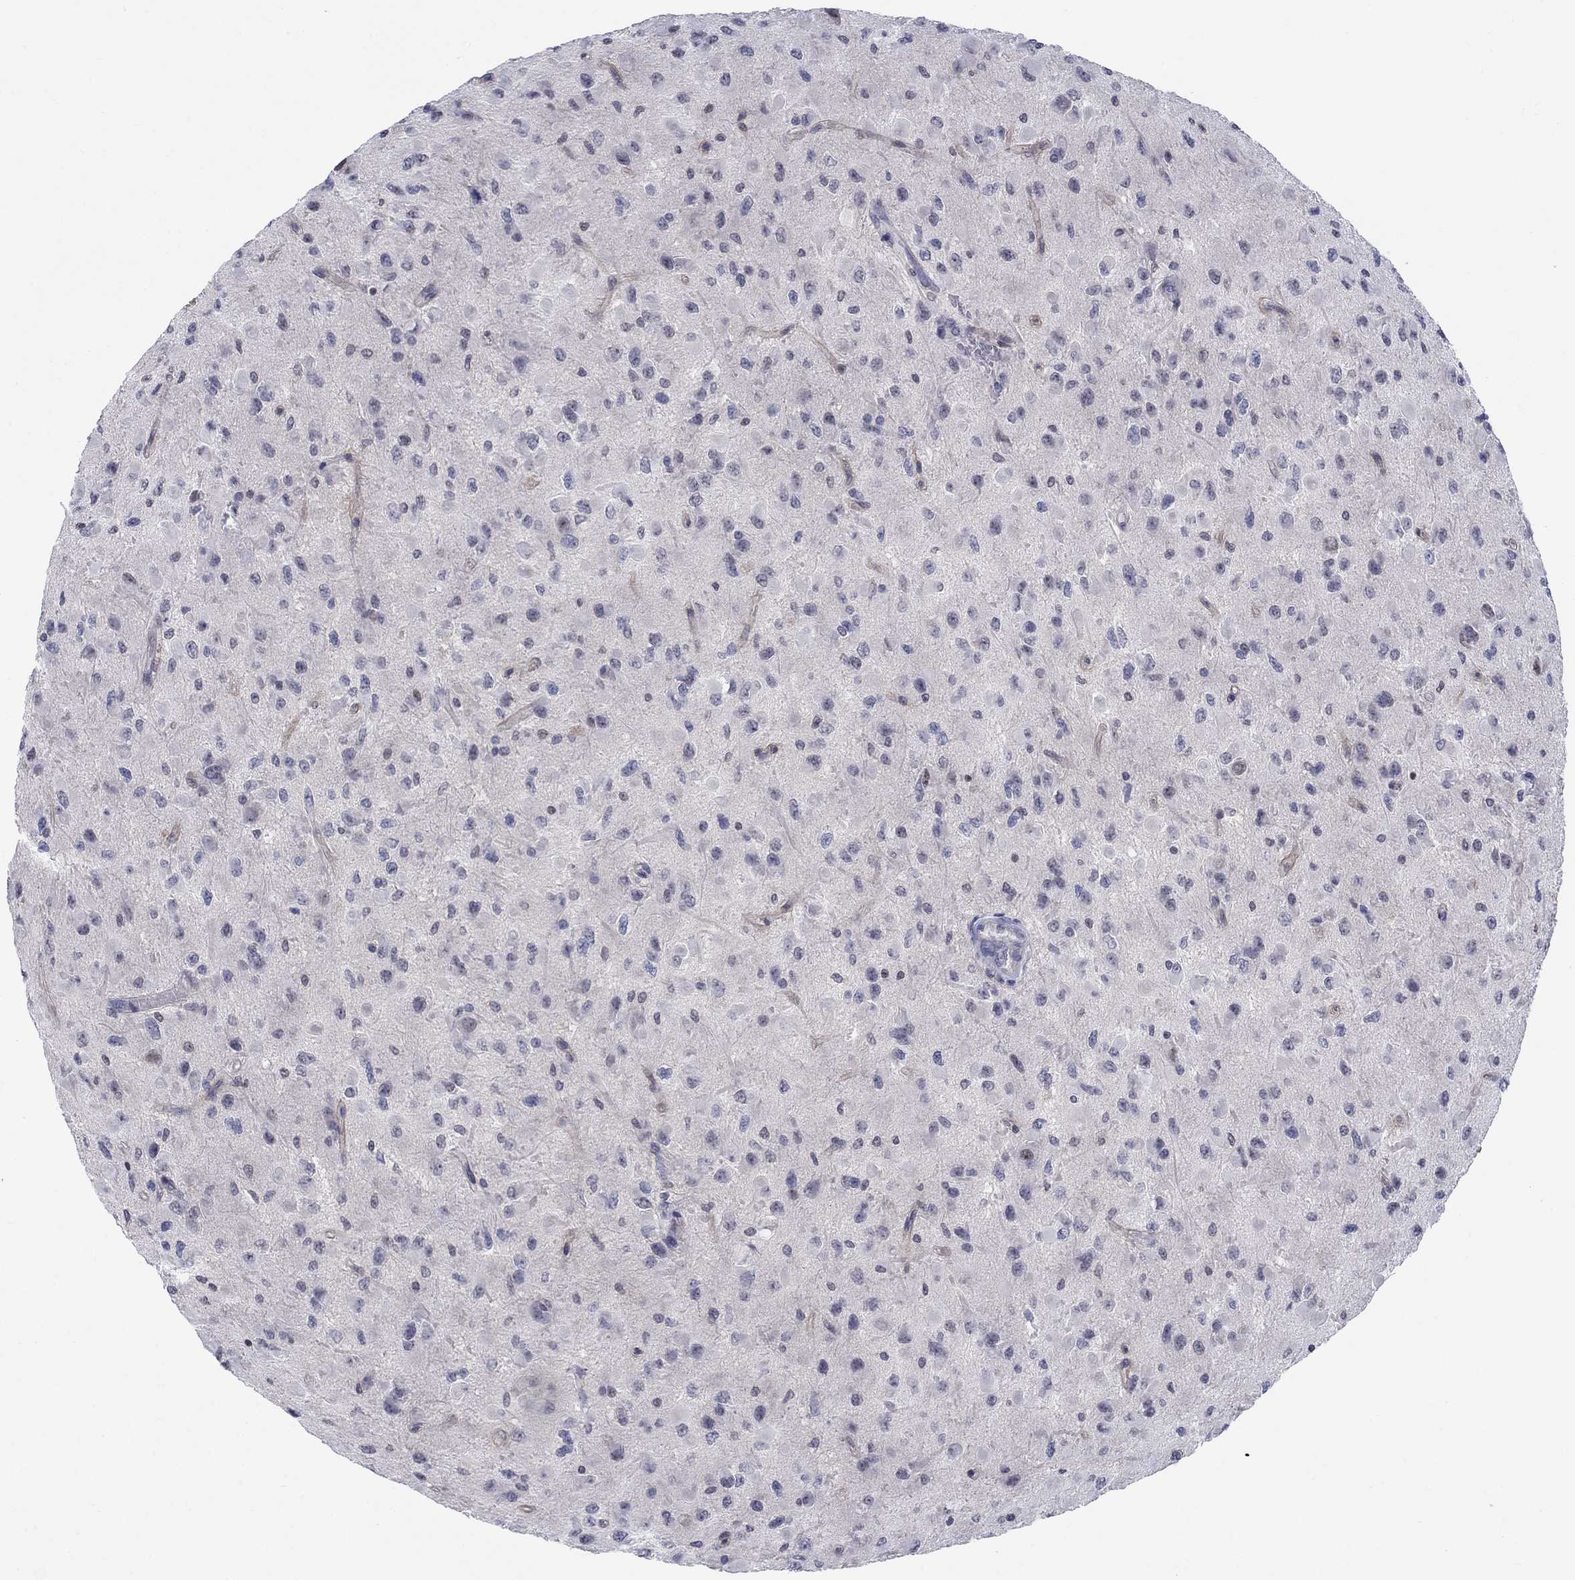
{"staining": {"intensity": "negative", "quantity": "none", "location": "none"}, "tissue": "glioma", "cell_type": "Tumor cells", "image_type": "cancer", "snomed": [{"axis": "morphology", "description": "Glioma, malignant, High grade"}, {"axis": "topography", "description": "Cerebral cortex"}], "caption": "Glioma stained for a protein using IHC exhibits no positivity tumor cells.", "gene": "EGFLAM", "patient": {"sex": "male", "age": 35}}